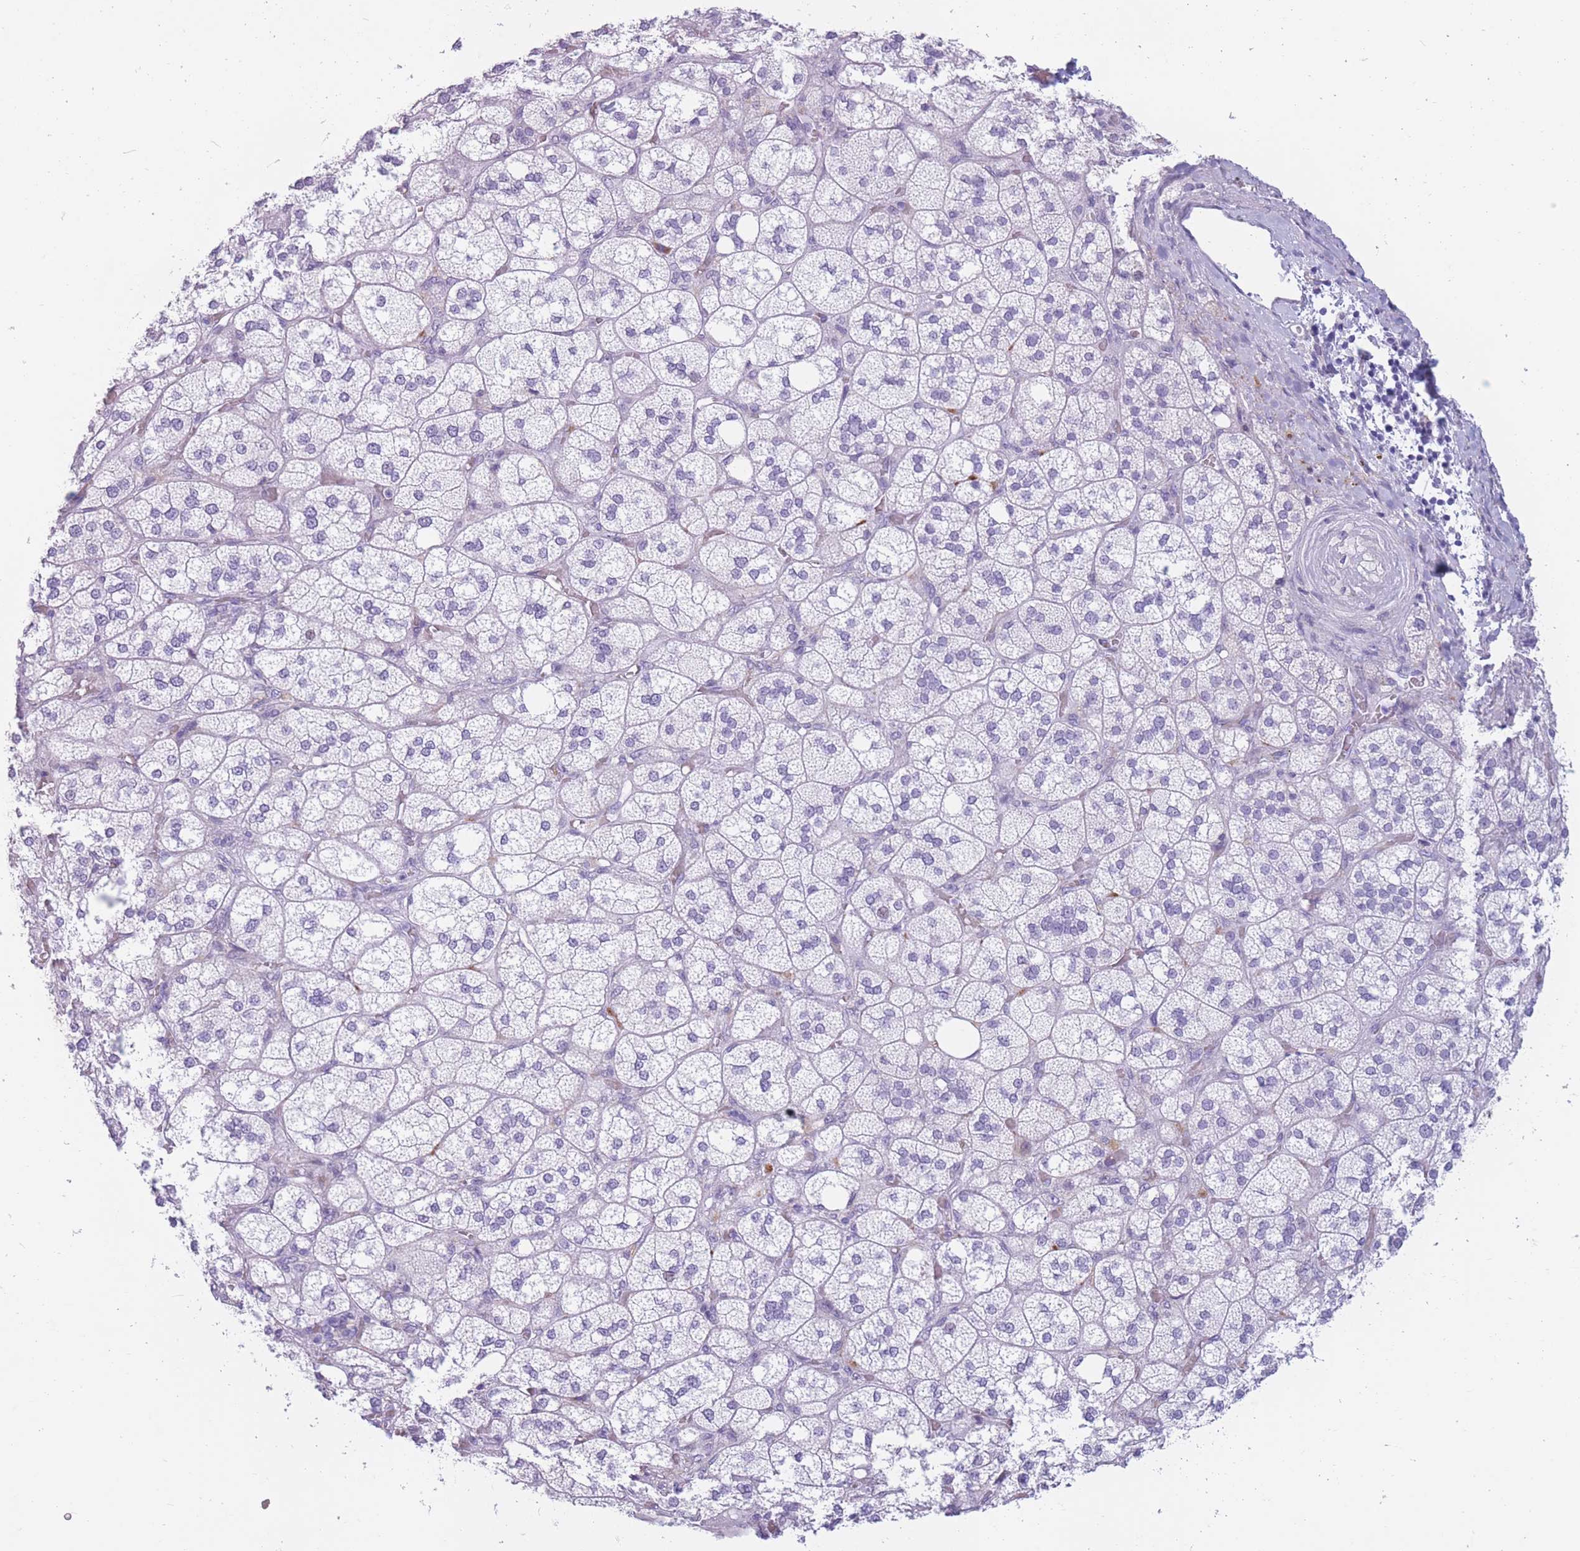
{"staining": {"intensity": "negative", "quantity": "none", "location": "none"}, "tissue": "adrenal gland", "cell_type": "Glandular cells", "image_type": "normal", "snomed": [{"axis": "morphology", "description": "Normal tissue, NOS"}, {"axis": "topography", "description": "Adrenal gland"}], "caption": "This is a image of immunohistochemistry staining of benign adrenal gland, which shows no staining in glandular cells. (Stains: DAB (3,3'-diaminobenzidine) IHC with hematoxylin counter stain, Microscopy: brightfield microscopy at high magnification).", "gene": "COL27A1", "patient": {"sex": "male", "age": 61}}